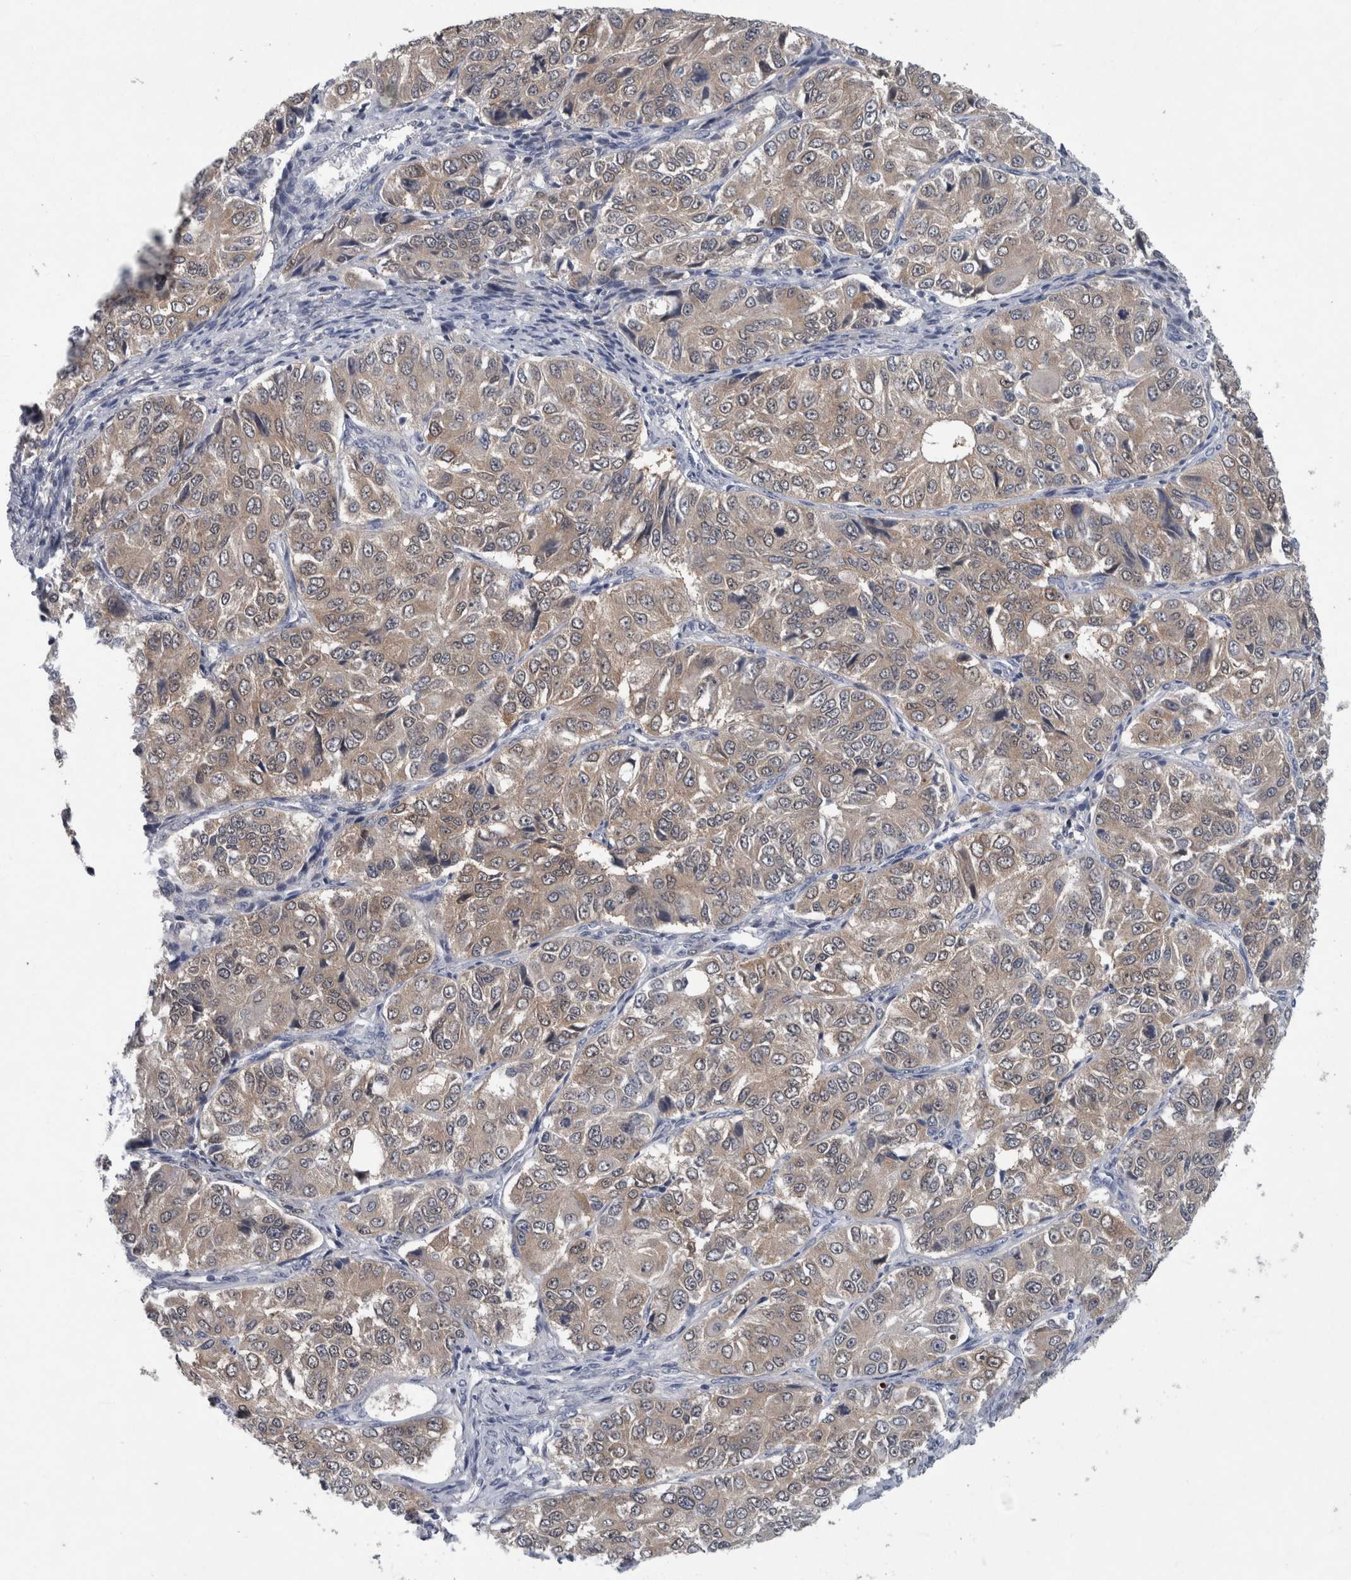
{"staining": {"intensity": "weak", "quantity": ">75%", "location": "cytoplasmic/membranous"}, "tissue": "ovarian cancer", "cell_type": "Tumor cells", "image_type": "cancer", "snomed": [{"axis": "morphology", "description": "Carcinoma, endometroid"}, {"axis": "topography", "description": "Ovary"}], "caption": "The photomicrograph exhibits staining of ovarian endometroid carcinoma, revealing weak cytoplasmic/membranous protein staining (brown color) within tumor cells.", "gene": "FAM83H", "patient": {"sex": "female", "age": 51}}